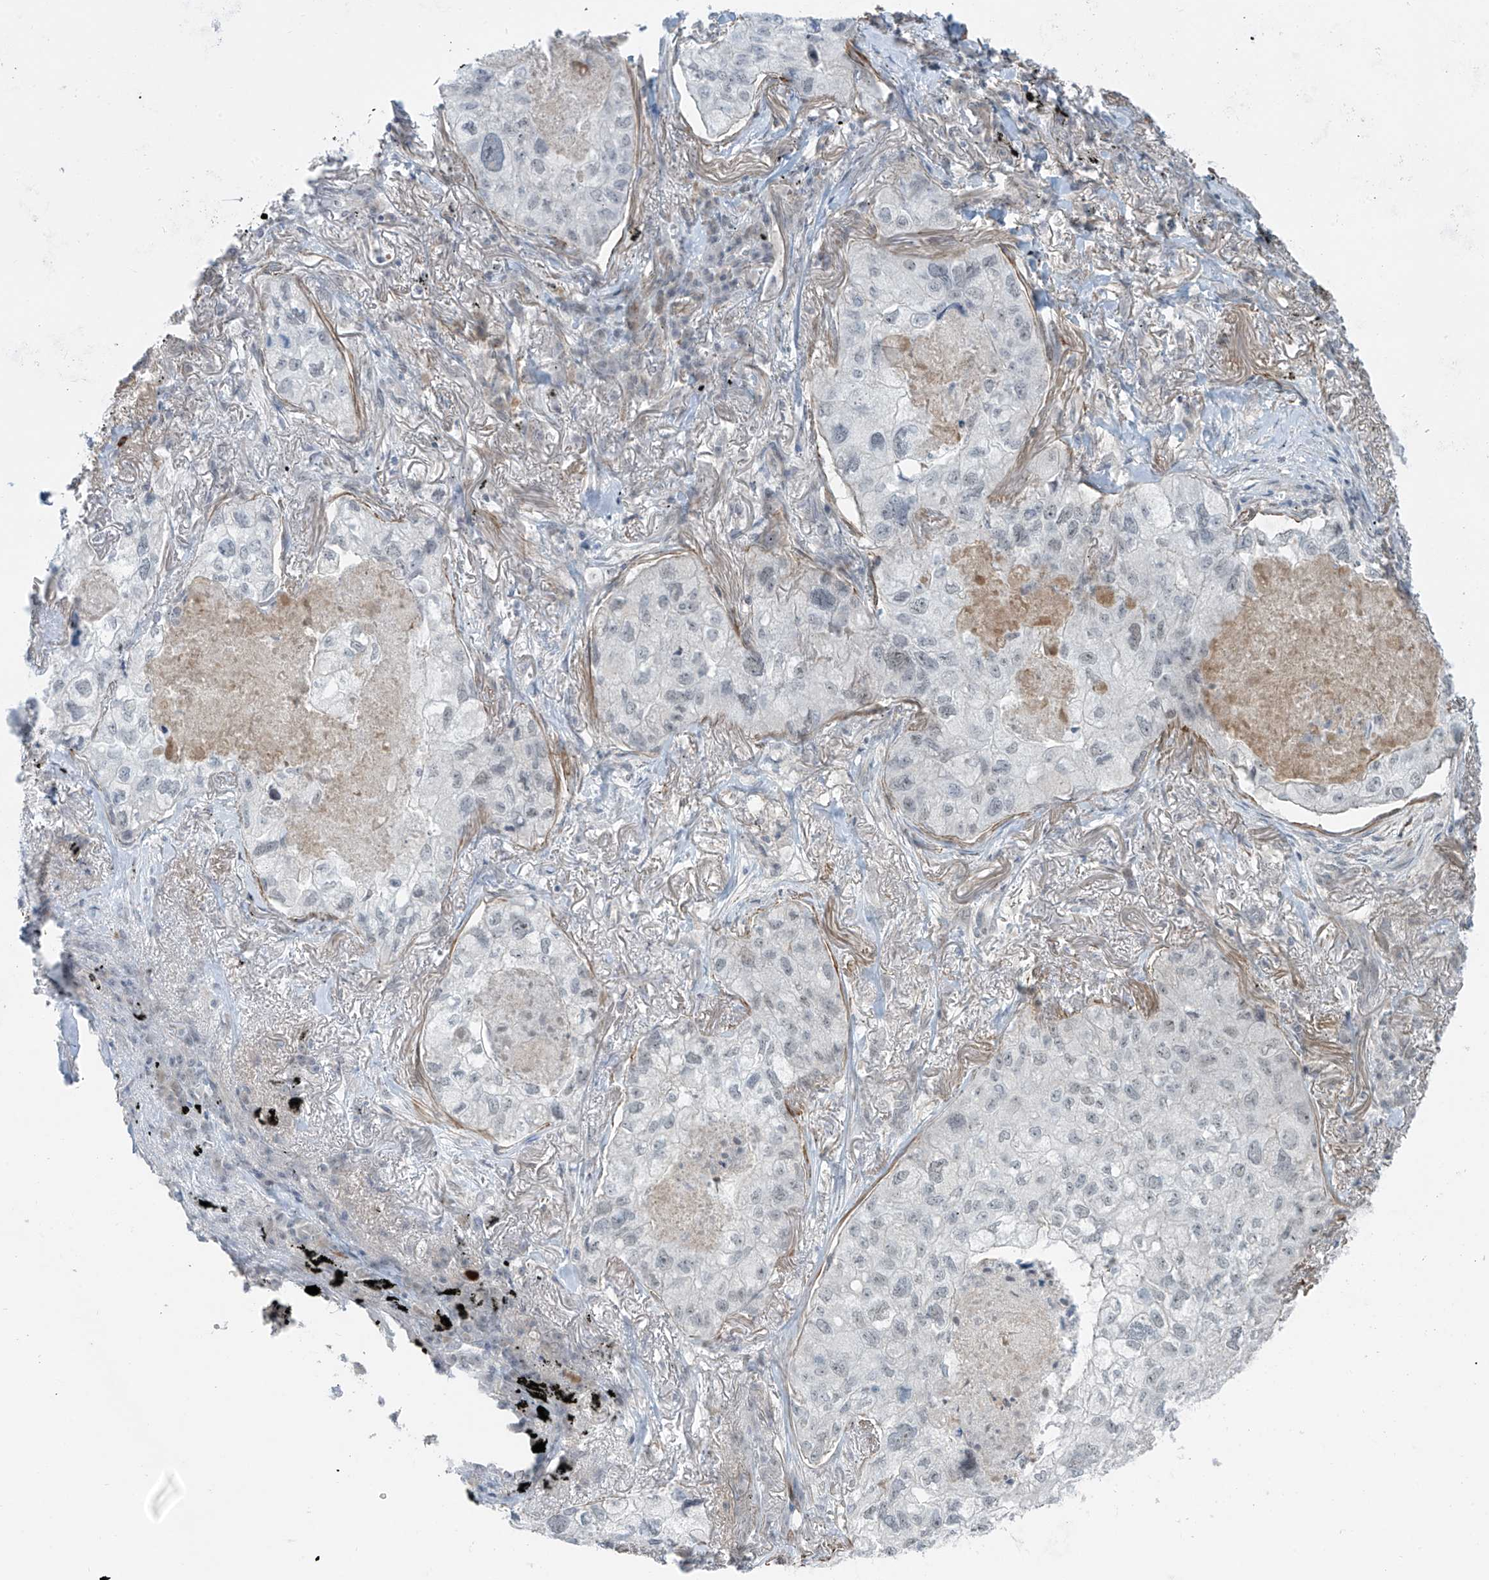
{"staining": {"intensity": "negative", "quantity": "none", "location": "none"}, "tissue": "lung cancer", "cell_type": "Tumor cells", "image_type": "cancer", "snomed": [{"axis": "morphology", "description": "Adenocarcinoma, NOS"}, {"axis": "topography", "description": "Lung"}], "caption": "Lung cancer stained for a protein using IHC displays no expression tumor cells.", "gene": "RASGEF1A", "patient": {"sex": "male", "age": 65}}